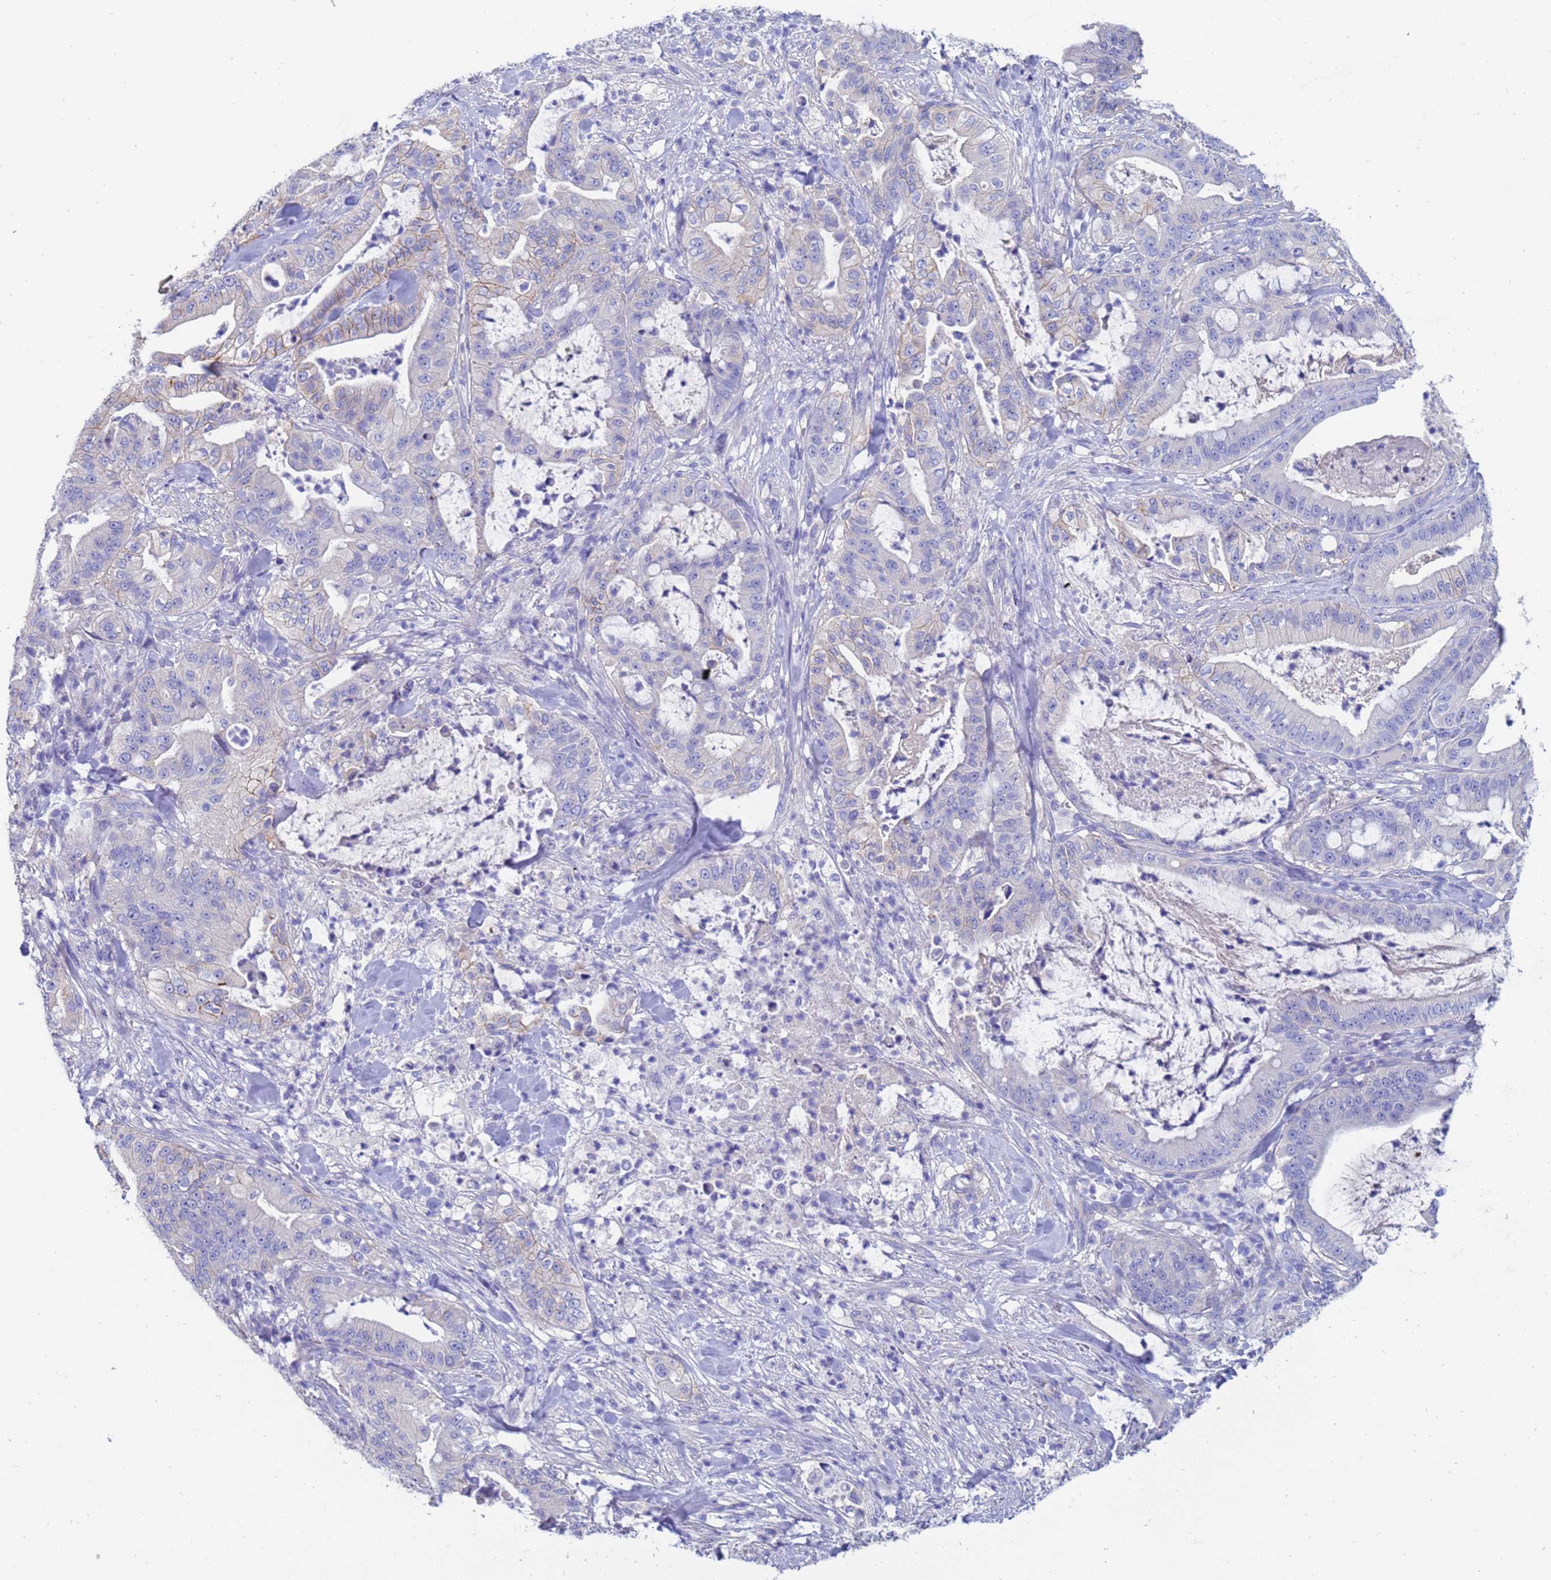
{"staining": {"intensity": "weak", "quantity": "<25%", "location": "cytoplasmic/membranous"}, "tissue": "pancreatic cancer", "cell_type": "Tumor cells", "image_type": "cancer", "snomed": [{"axis": "morphology", "description": "Adenocarcinoma, NOS"}, {"axis": "topography", "description": "Pancreas"}], "caption": "IHC photomicrograph of neoplastic tissue: pancreatic cancer (adenocarcinoma) stained with DAB (3,3'-diaminobenzidine) exhibits no significant protein expression in tumor cells. (Stains: DAB (3,3'-diaminobenzidine) IHC with hematoxylin counter stain, Microscopy: brightfield microscopy at high magnification).", "gene": "UBE2O", "patient": {"sex": "male", "age": 71}}